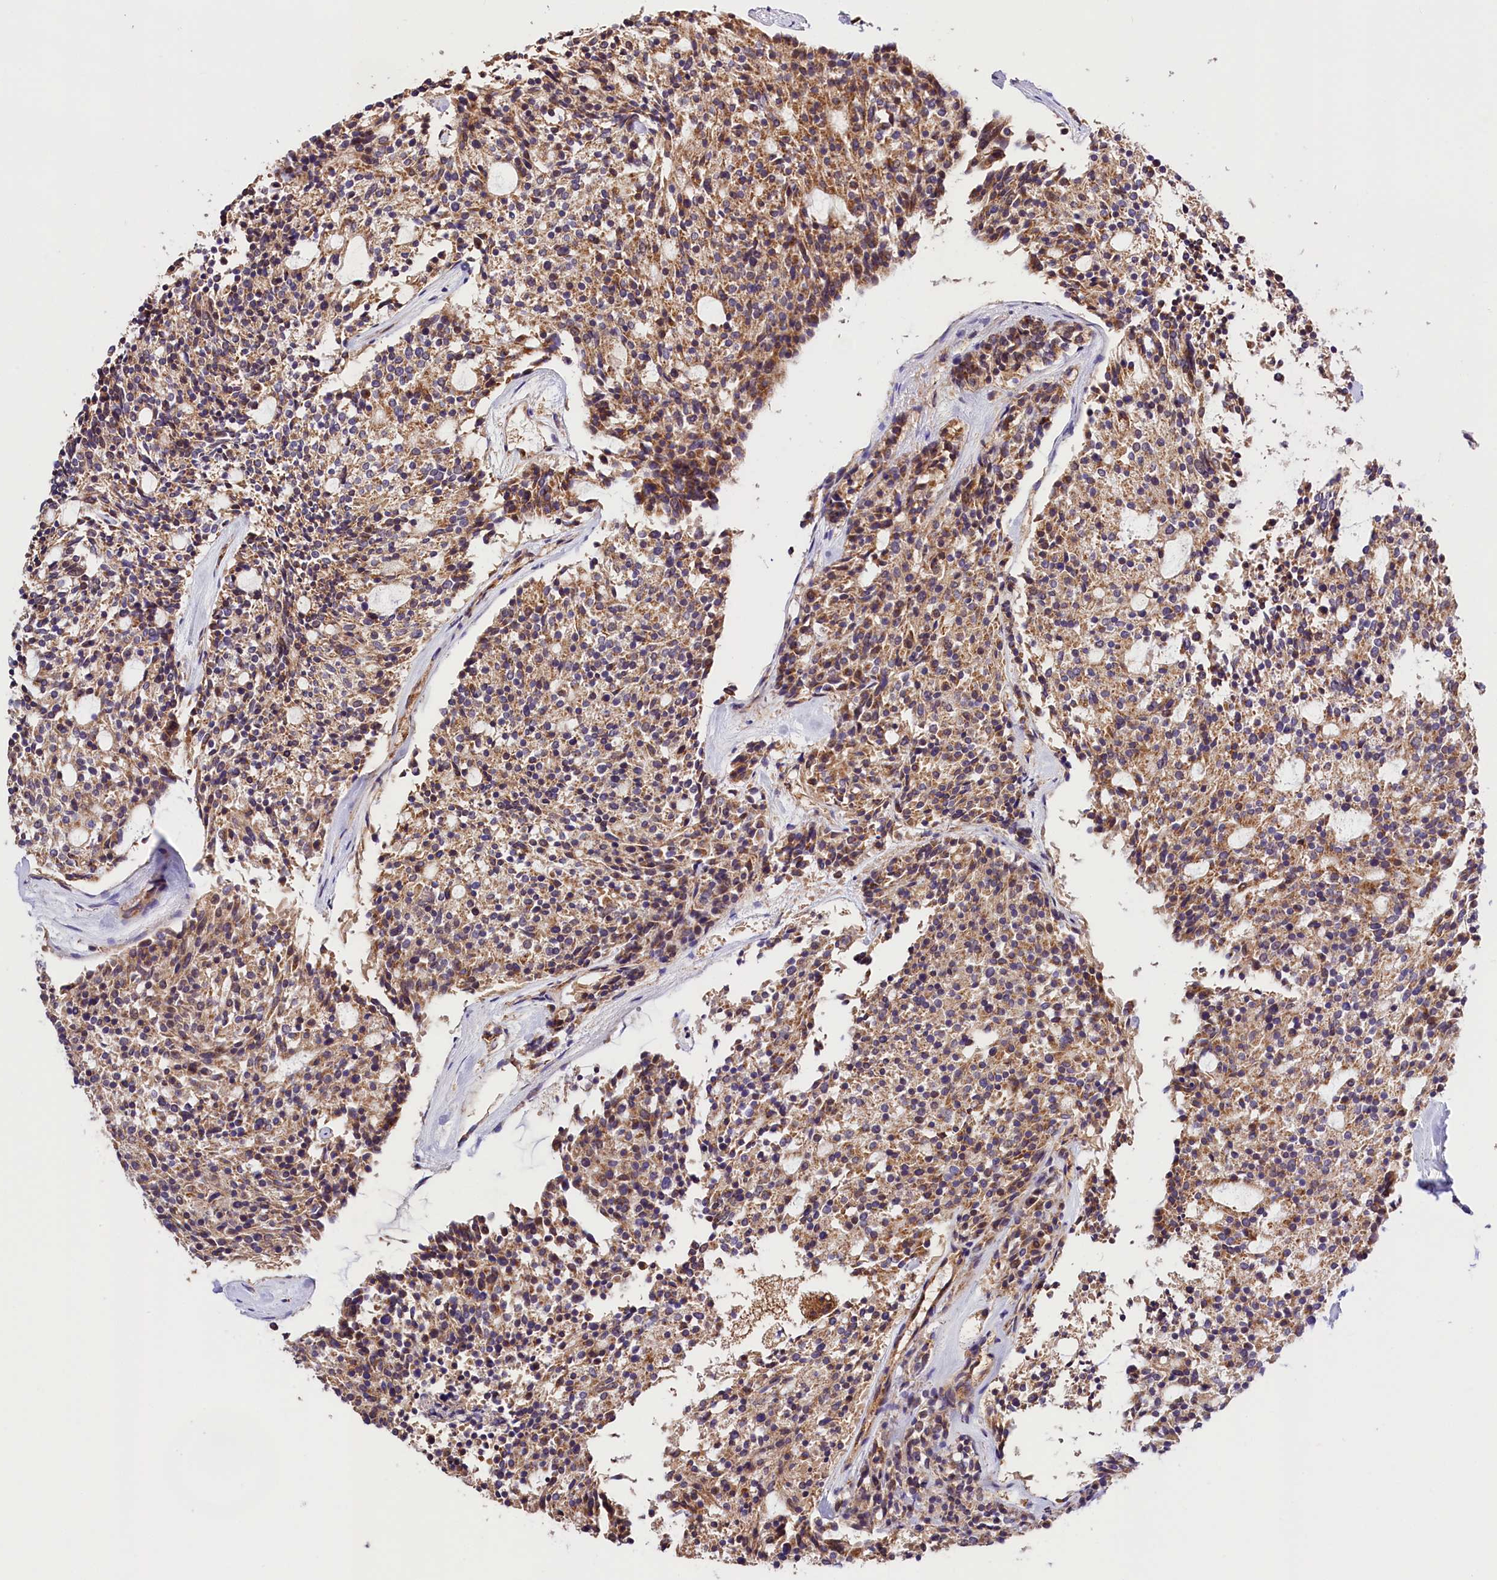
{"staining": {"intensity": "moderate", "quantity": ">75%", "location": "cytoplasmic/membranous"}, "tissue": "carcinoid", "cell_type": "Tumor cells", "image_type": "cancer", "snomed": [{"axis": "morphology", "description": "Carcinoid, malignant, NOS"}, {"axis": "topography", "description": "Pancreas"}], "caption": "Tumor cells show moderate cytoplasmic/membranous staining in approximately >75% of cells in malignant carcinoid. (DAB (3,3'-diaminobenzidine) = brown stain, brightfield microscopy at high magnification).", "gene": "KPTN", "patient": {"sex": "female", "age": 54}}